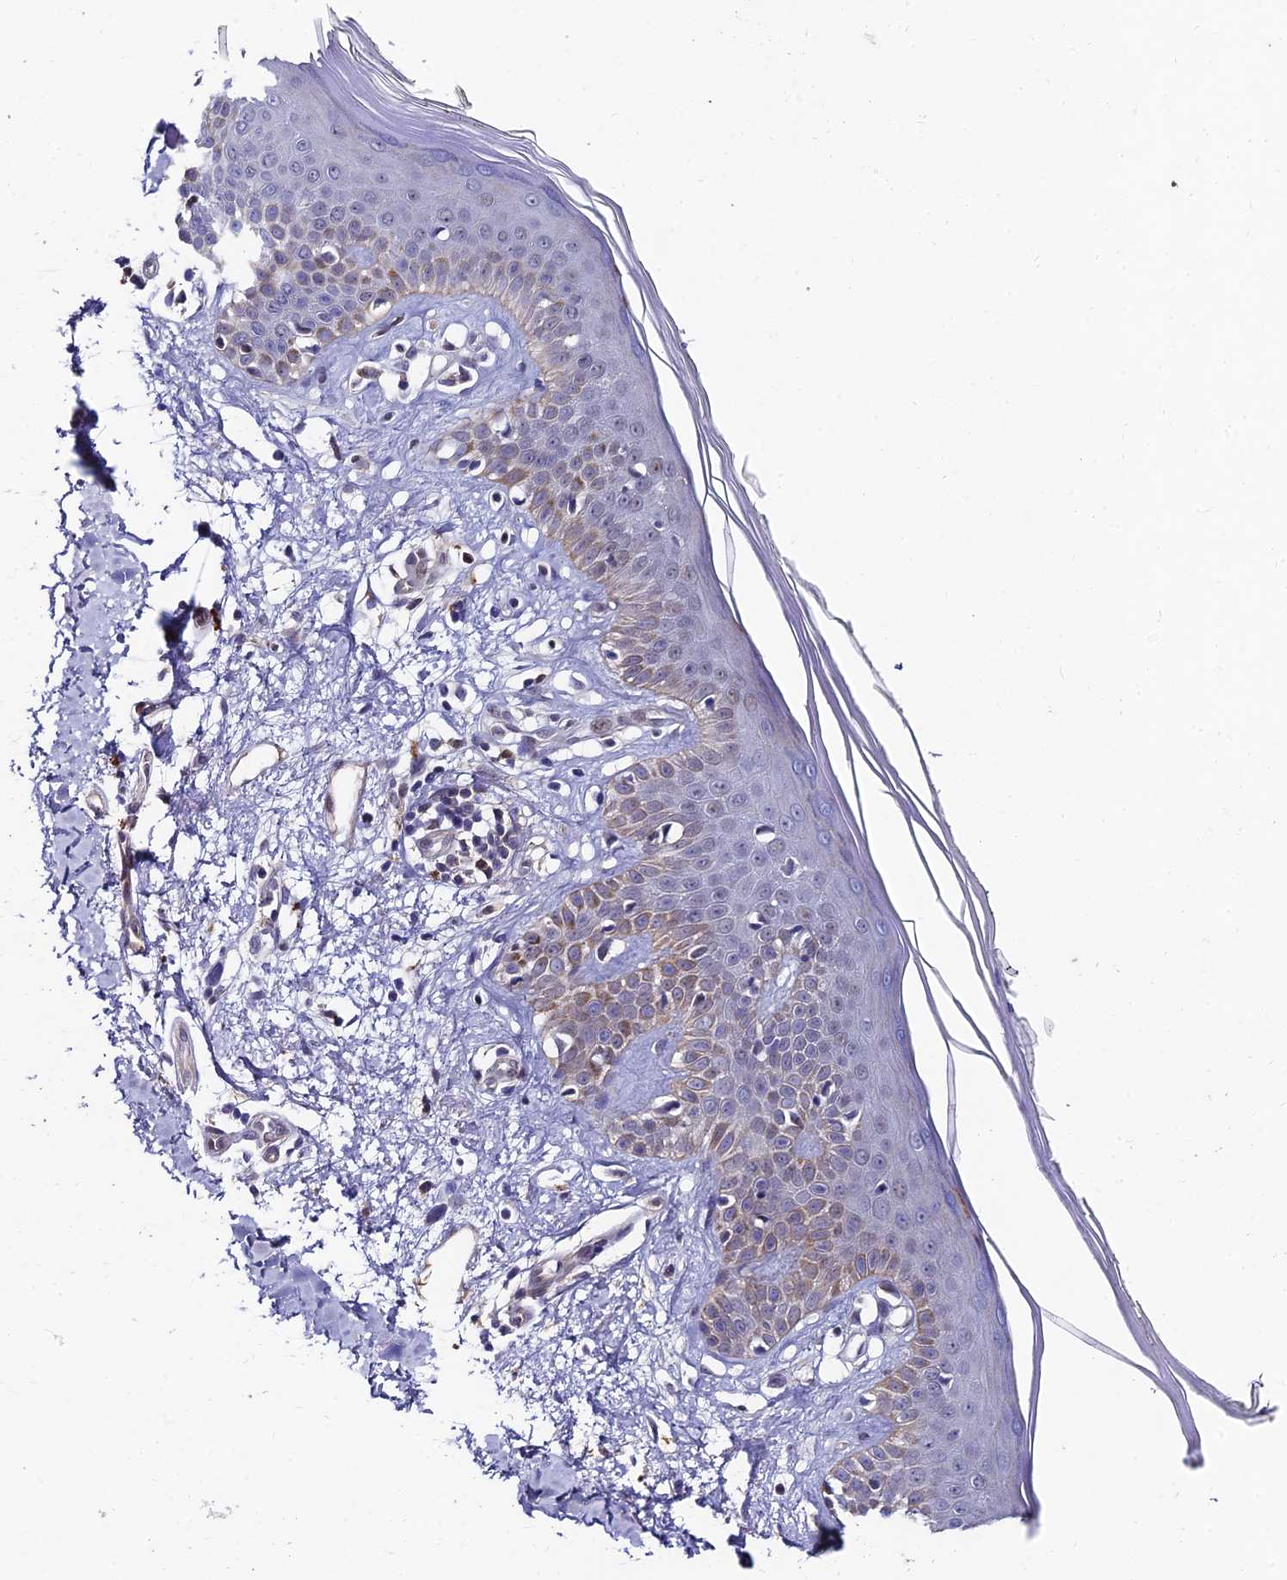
{"staining": {"intensity": "negative", "quantity": "none", "location": "none"}, "tissue": "skin", "cell_type": "Fibroblasts", "image_type": "normal", "snomed": [{"axis": "morphology", "description": "Normal tissue, NOS"}, {"axis": "topography", "description": "Skin"}], "caption": "A histopathology image of skin stained for a protein shows no brown staining in fibroblasts. (DAB (3,3'-diaminobenzidine) immunohistochemistry (IHC) with hematoxylin counter stain).", "gene": "TRIM24", "patient": {"sex": "female", "age": 64}}